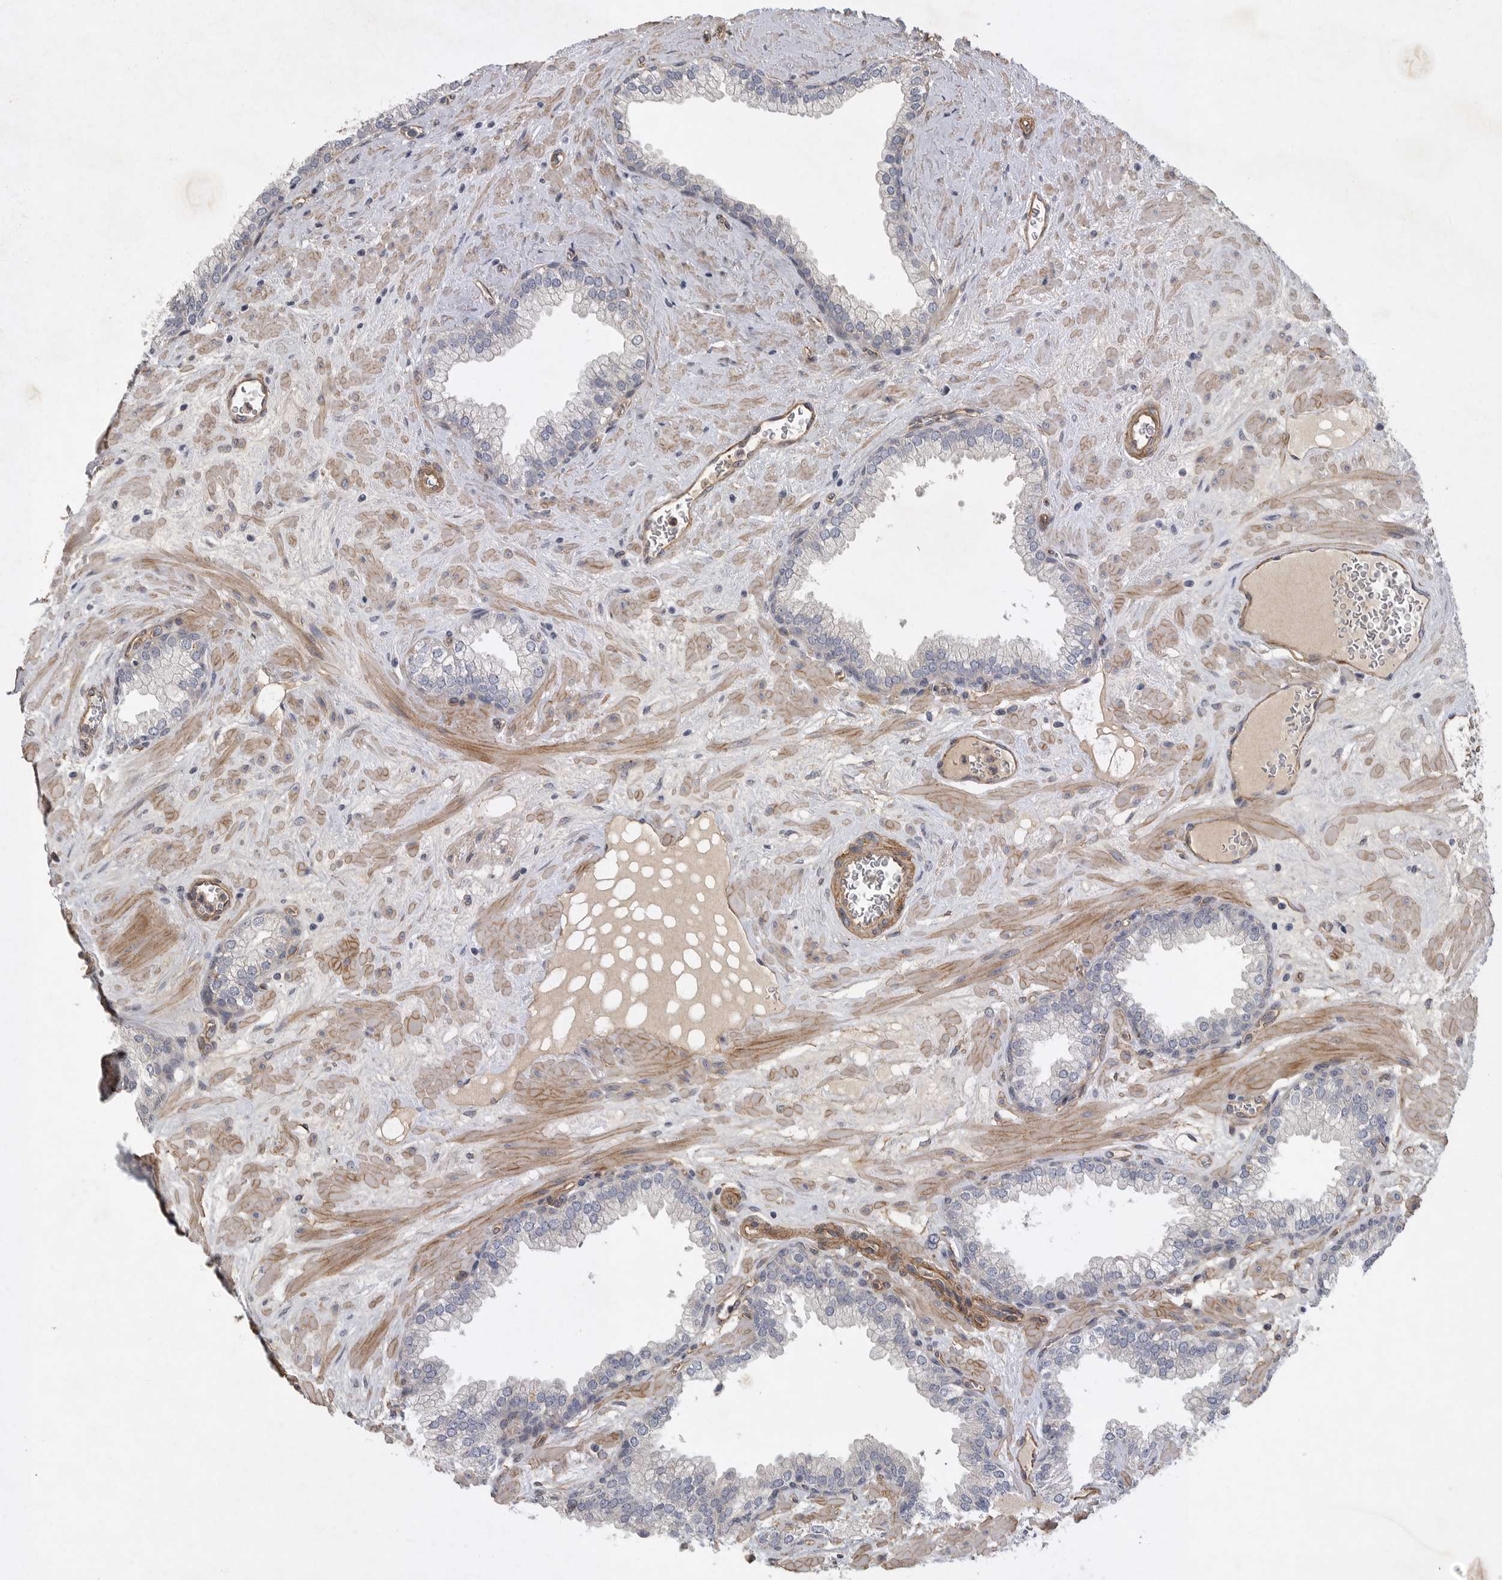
{"staining": {"intensity": "negative", "quantity": "none", "location": "none"}, "tissue": "prostate", "cell_type": "Glandular cells", "image_type": "normal", "snomed": [{"axis": "morphology", "description": "Normal tissue, NOS"}, {"axis": "morphology", "description": "Urothelial carcinoma, Low grade"}, {"axis": "topography", "description": "Urinary bladder"}, {"axis": "topography", "description": "Prostate"}], "caption": "Prostate stained for a protein using immunohistochemistry (IHC) reveals no expression glandular cells.", "gene": "ANKFY1", "patient": {"sex": "male", "age": 60}}